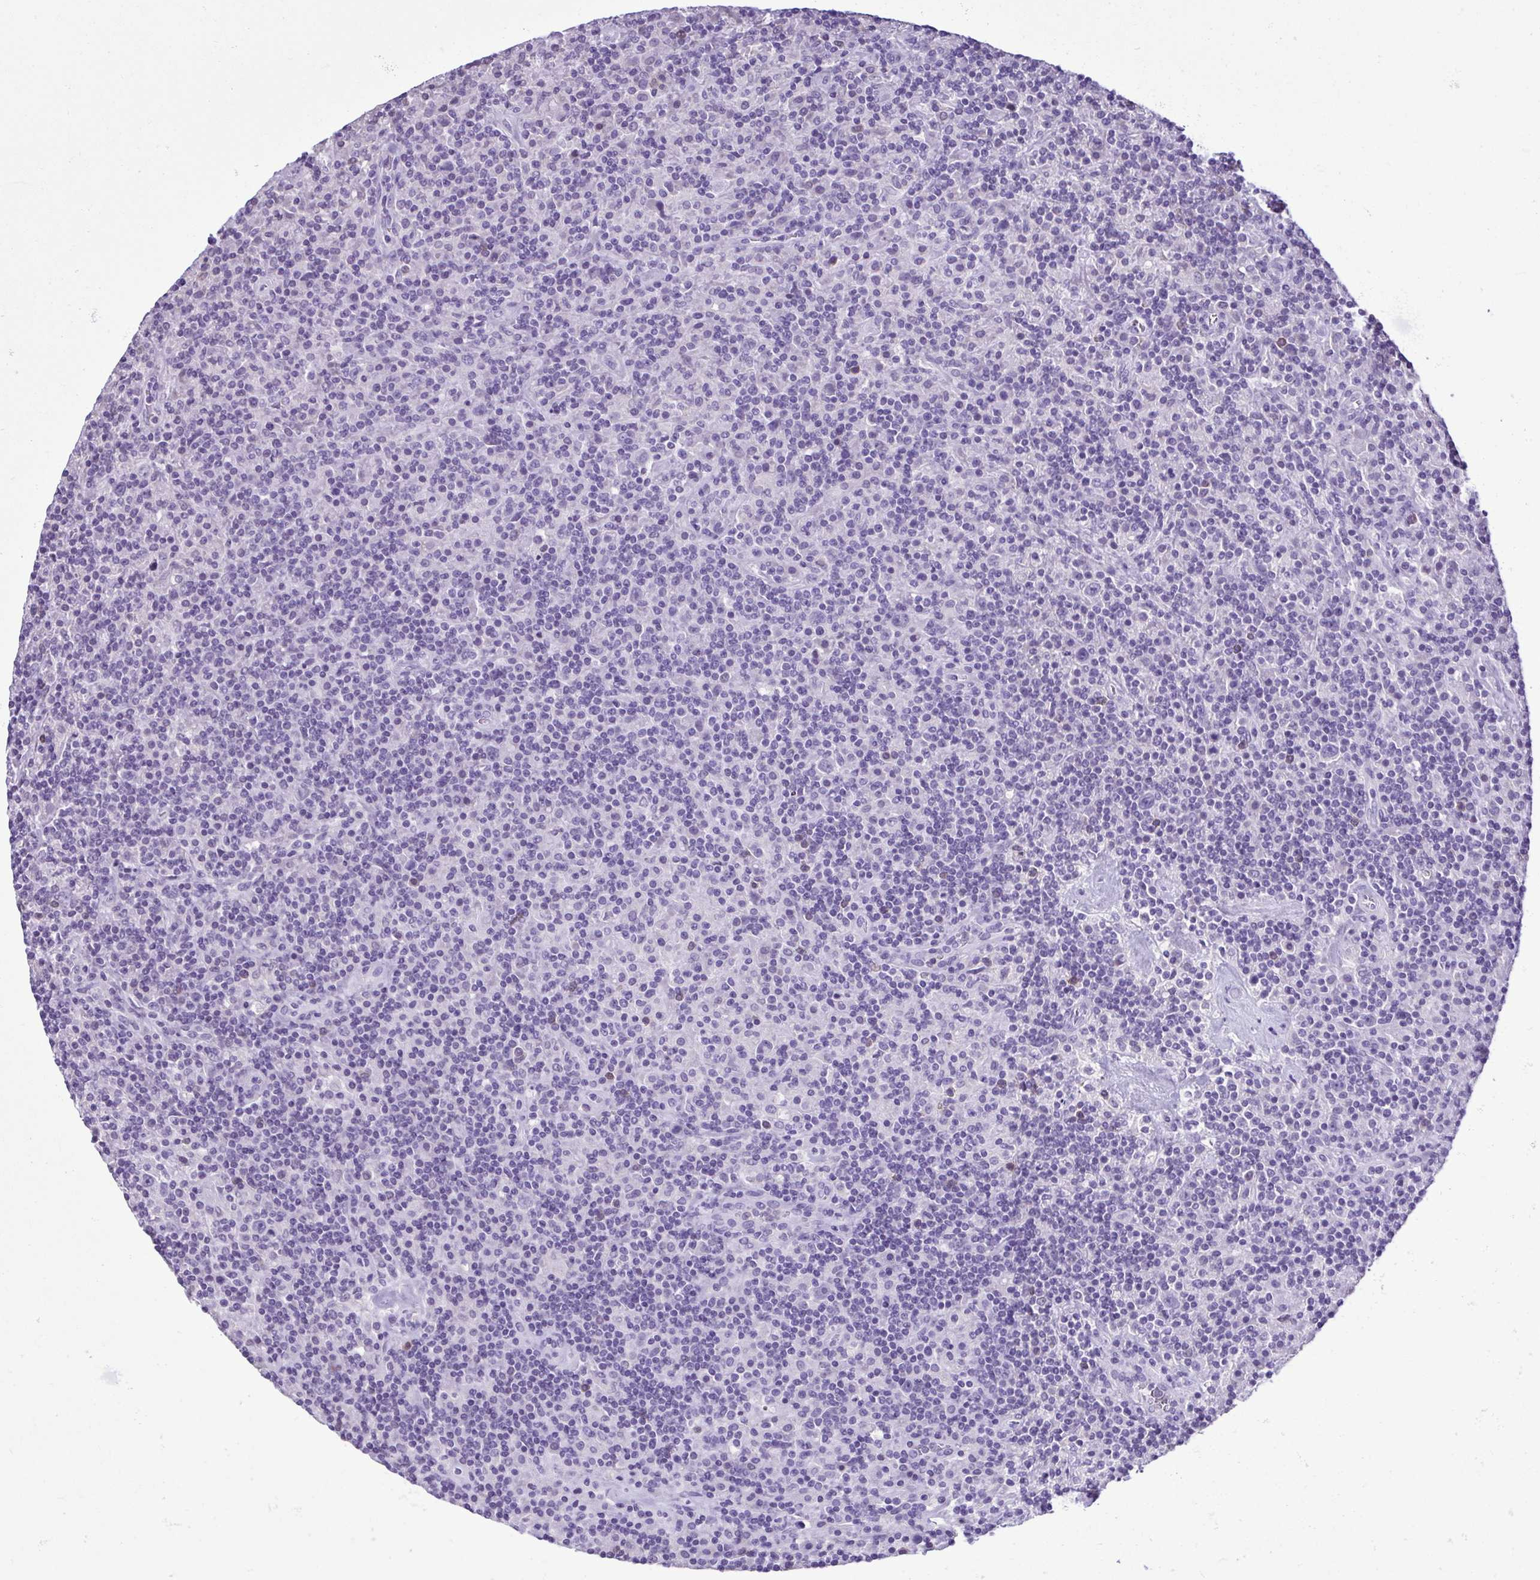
{"staining": {"intensity": "negative", "quantity": "none", "location": "none"}, "tissue": "lymphoma", "cell_type": "Tumor cells", "image_type": "cancer", "snomed": [{"axis": "morphology", "description": "Hodgkin's disease, NOS"}, {"axis": "topography", "description": "Lymph node"}], "caption": "High power microscopy micrograph of an immunohistochemistry micrograph of Hodgkin's disease, revealing no significant expression in tumor cells.", "gene": "CBY2", "patient": {"sex": "male", "age": 70}}